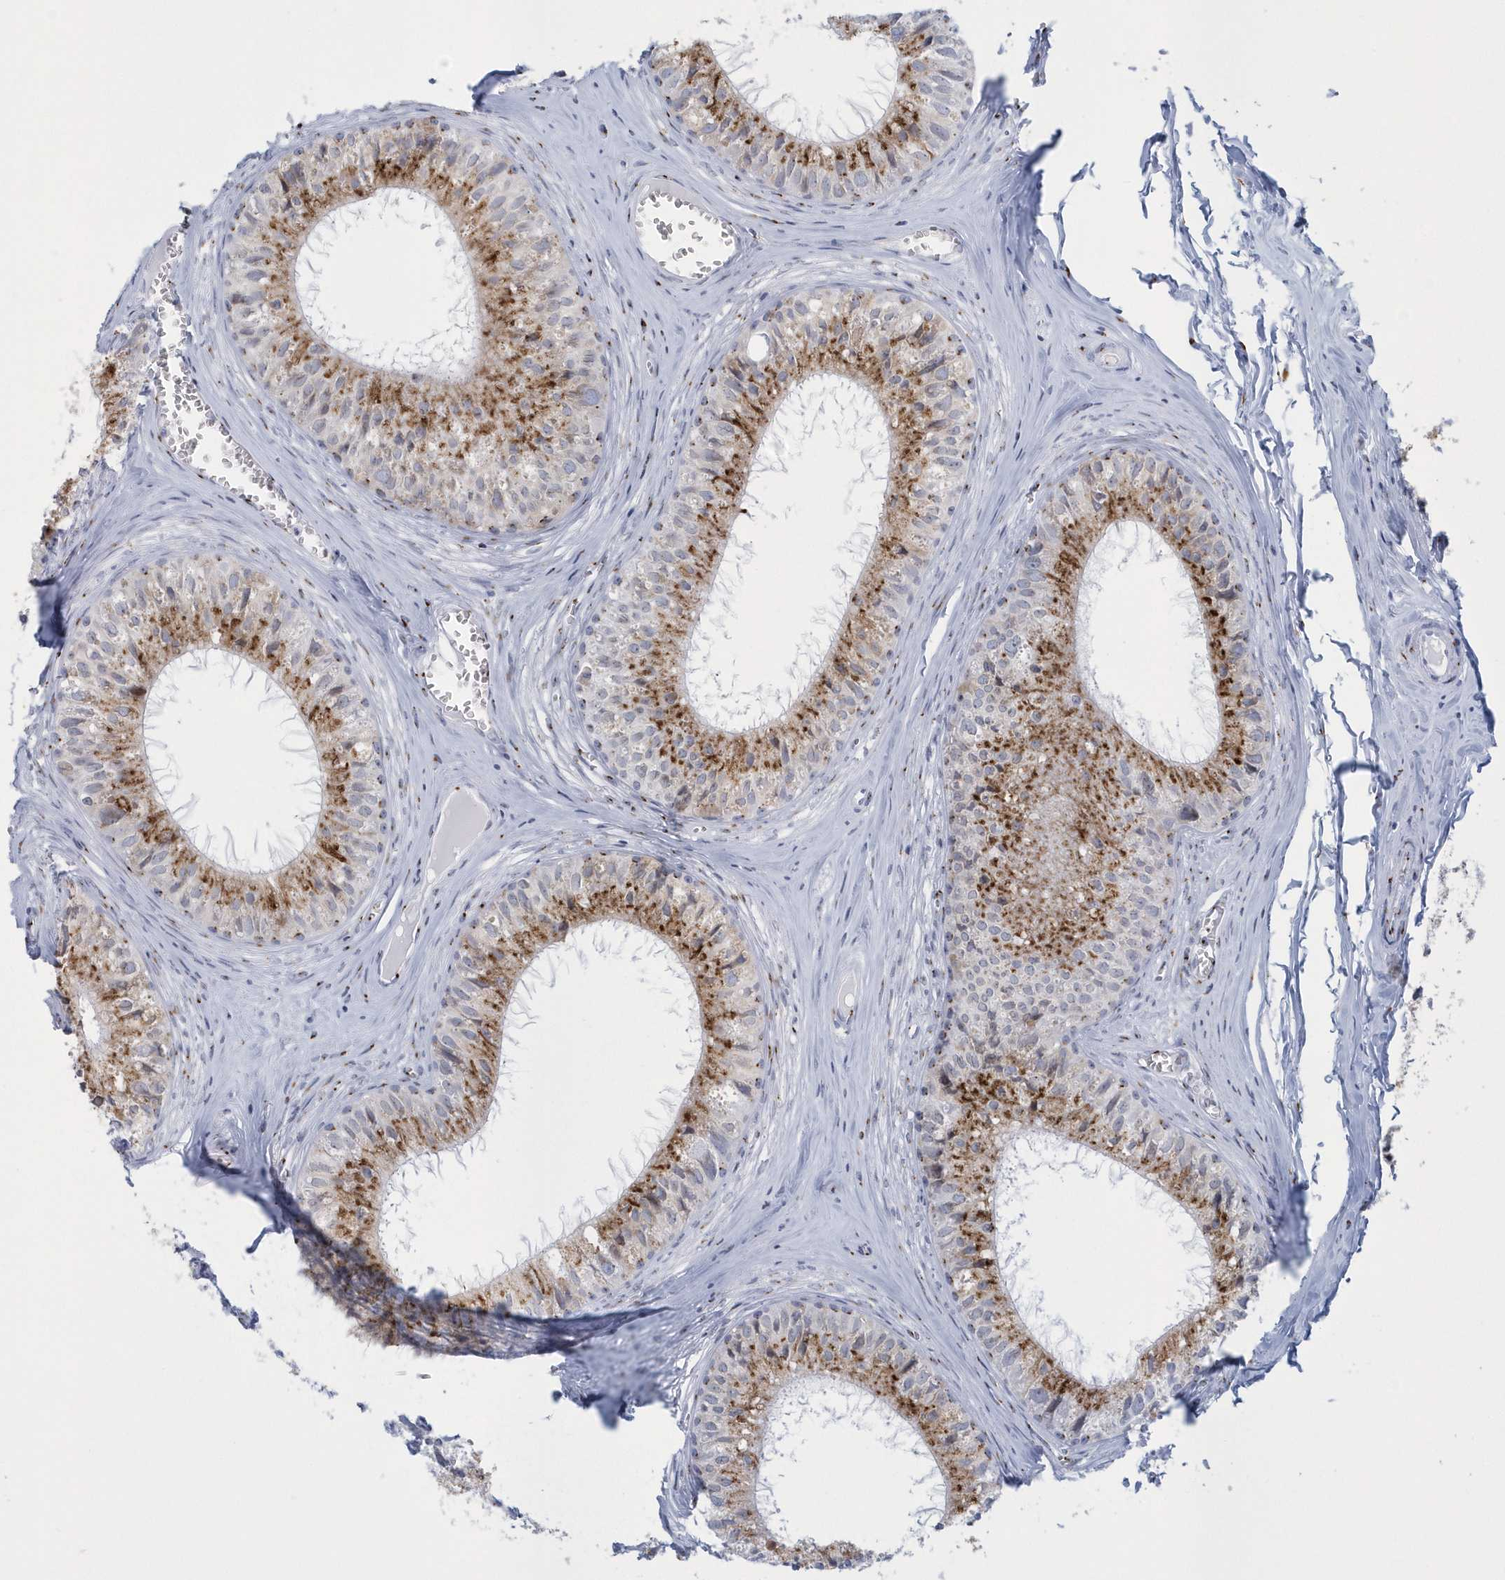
{"staining": {"intensity": "strong", "quantity": ">75%", "location": "cytoplasmic/membranous"}, "tissue": "epididymis", "cell_type": "Glandular cells", "image_type": "normal", "snomed": [{"axis": "morphology", "description": "Normal tissue, NOS"}, {"axis": "topography", "description": "Epididymis"}], "caption": "Immunohistochemistry staining of benign epididymis, which exhibits high levels of strong cytoplasmic/membranous positivity in approximately >75% of glandular cells indicating strong cytoplasmic/membranous protein positivity. The staining was performed using DAB (brown) for protein detection and nuclei were counterstained in hematoxylin (blue).", "gene": "SLX9", "patient": {"sex": "male", "age": 36}}